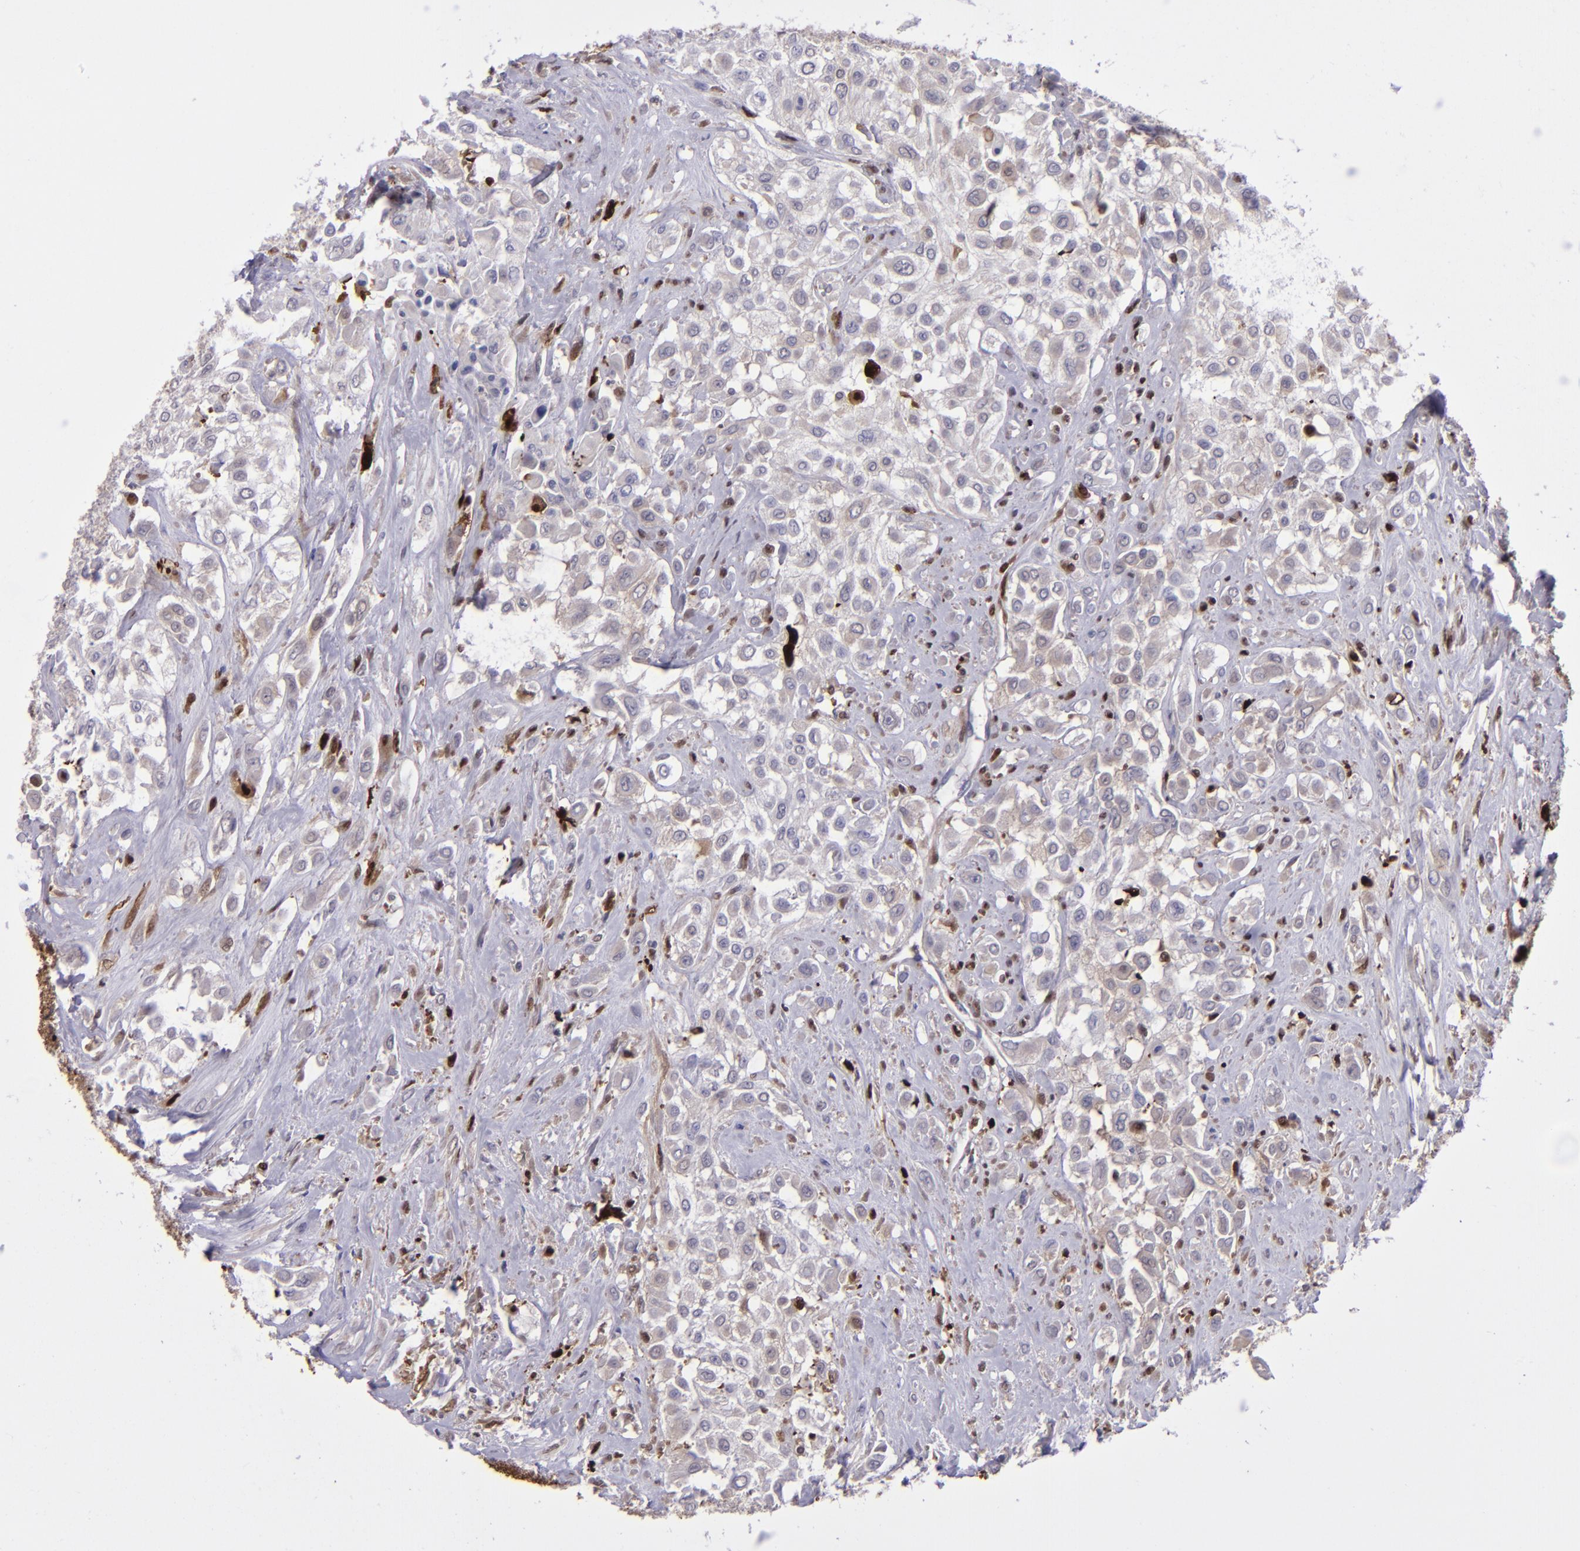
{"staining": {"intensity": "negative", "quantity": "none", "location": "none"}, "tissue": "urothelial cancer", "cell_type": "Tumor cells", "image_type": "cancer", "snomed": [{"axis": "morphology", "description": "Urothelial carcinoma, High grade"}, {"axis": "topography", "description": "Urinary bladder"}], "caption": "A high-resolution micrograph shows immunohistochemistry (IHC) staining of urothelial cancer, which shows no significant positivity in tumor cells.", "gene": "TYMP", "patient": {"sex": "male", "age": 57}}